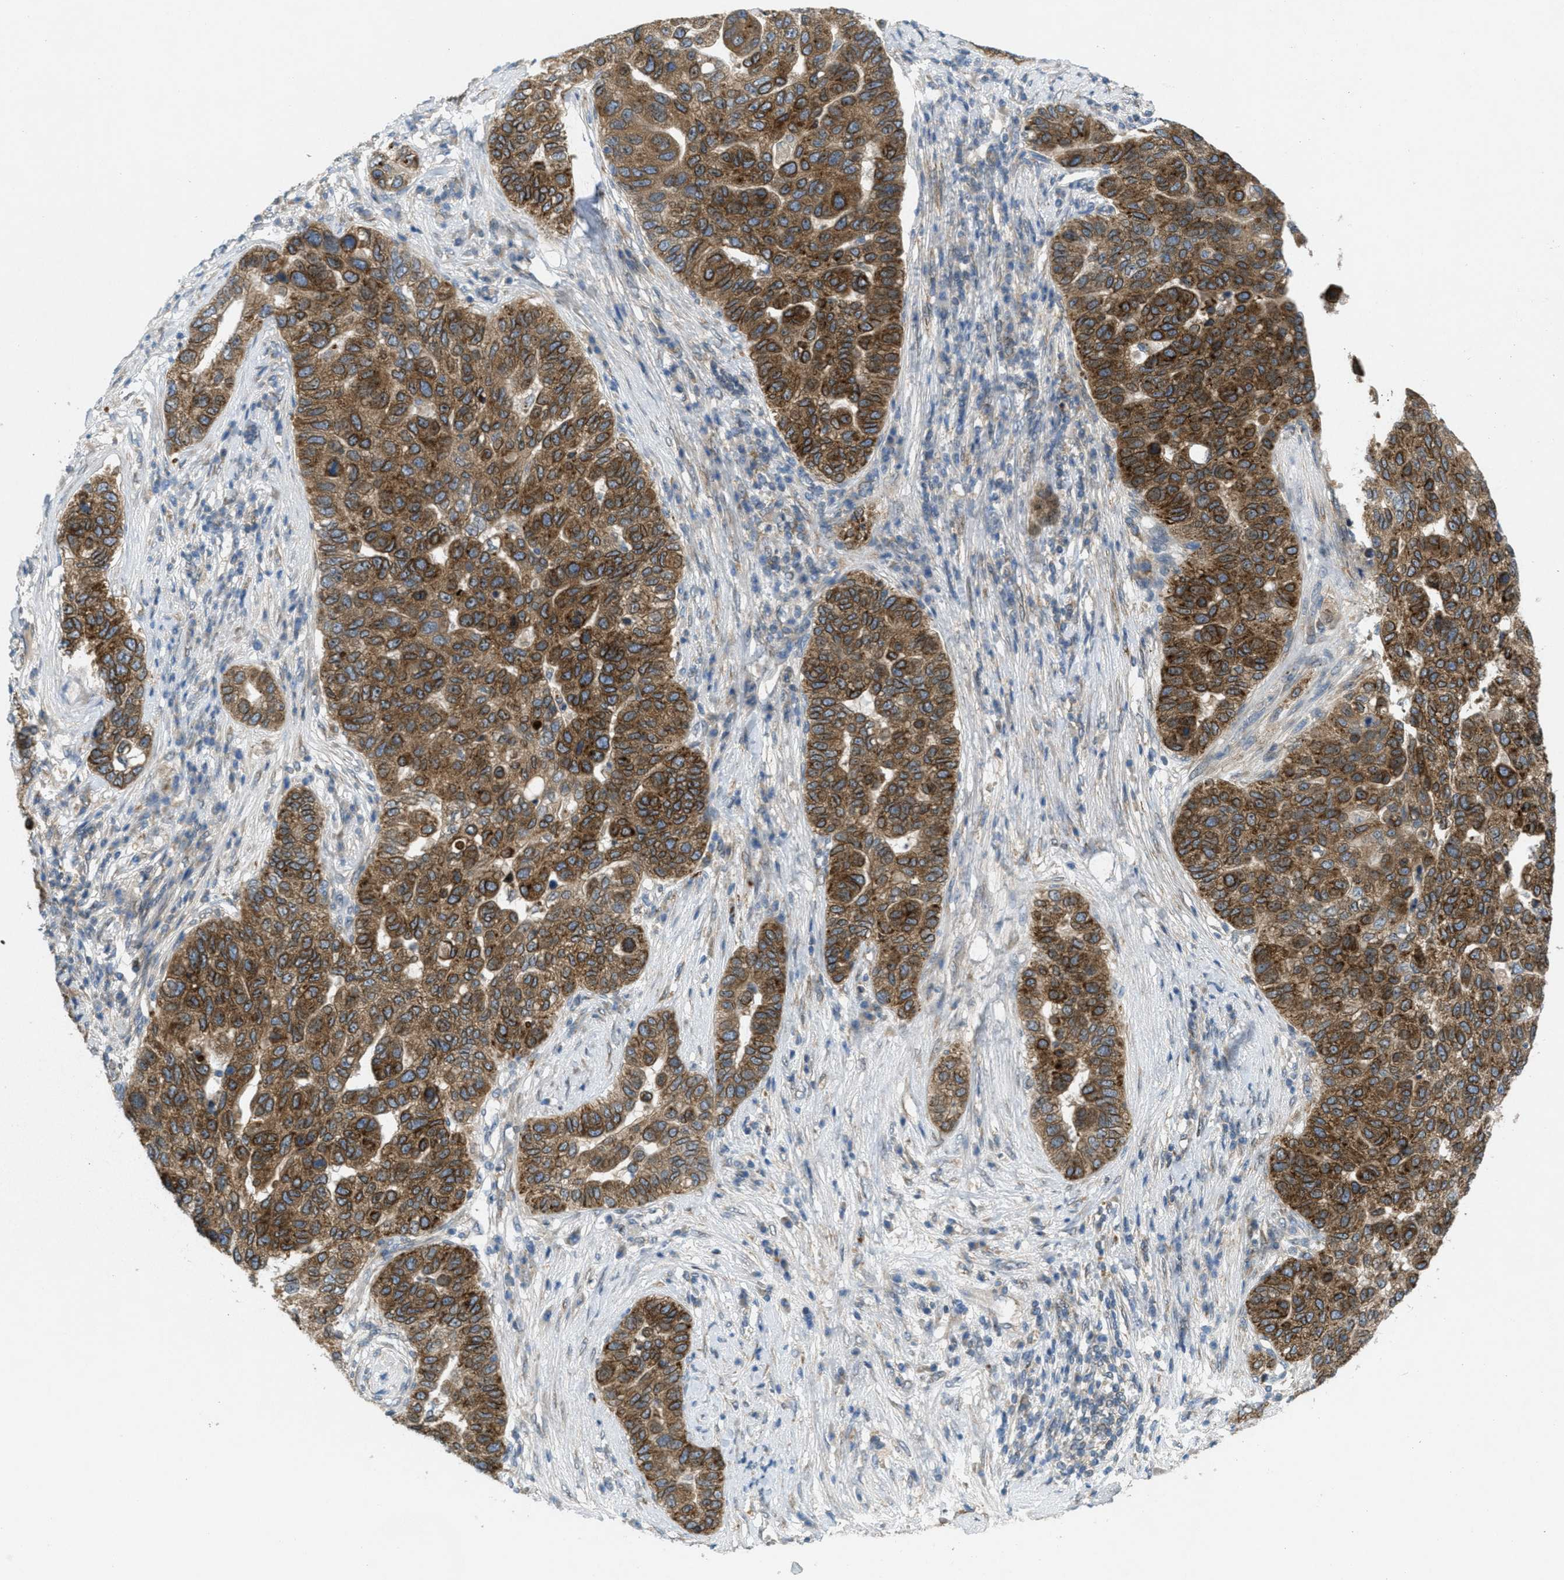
{"staining": {"intensity": "moderate", "quantity": ">75%", "location": "cytoplasmic/membranous"}, "tissue": "pancreatic cancer", "cell_type": "Tumor cells", "image_type": "cancer", "snomed": [{"axis": "morphology", "description": "Adenocarcinoma, NOS"}, {"axis": "topography", "description": "Pancreas"}], "caption": "The immunohistochemical stain shows moderate cytoplasmic/membranous positivity in tumor cells of pancreatic adenocarcinoma tissue.", "gene": "SIGMAR1", "patient": {"sex": "female", "age": 61}}